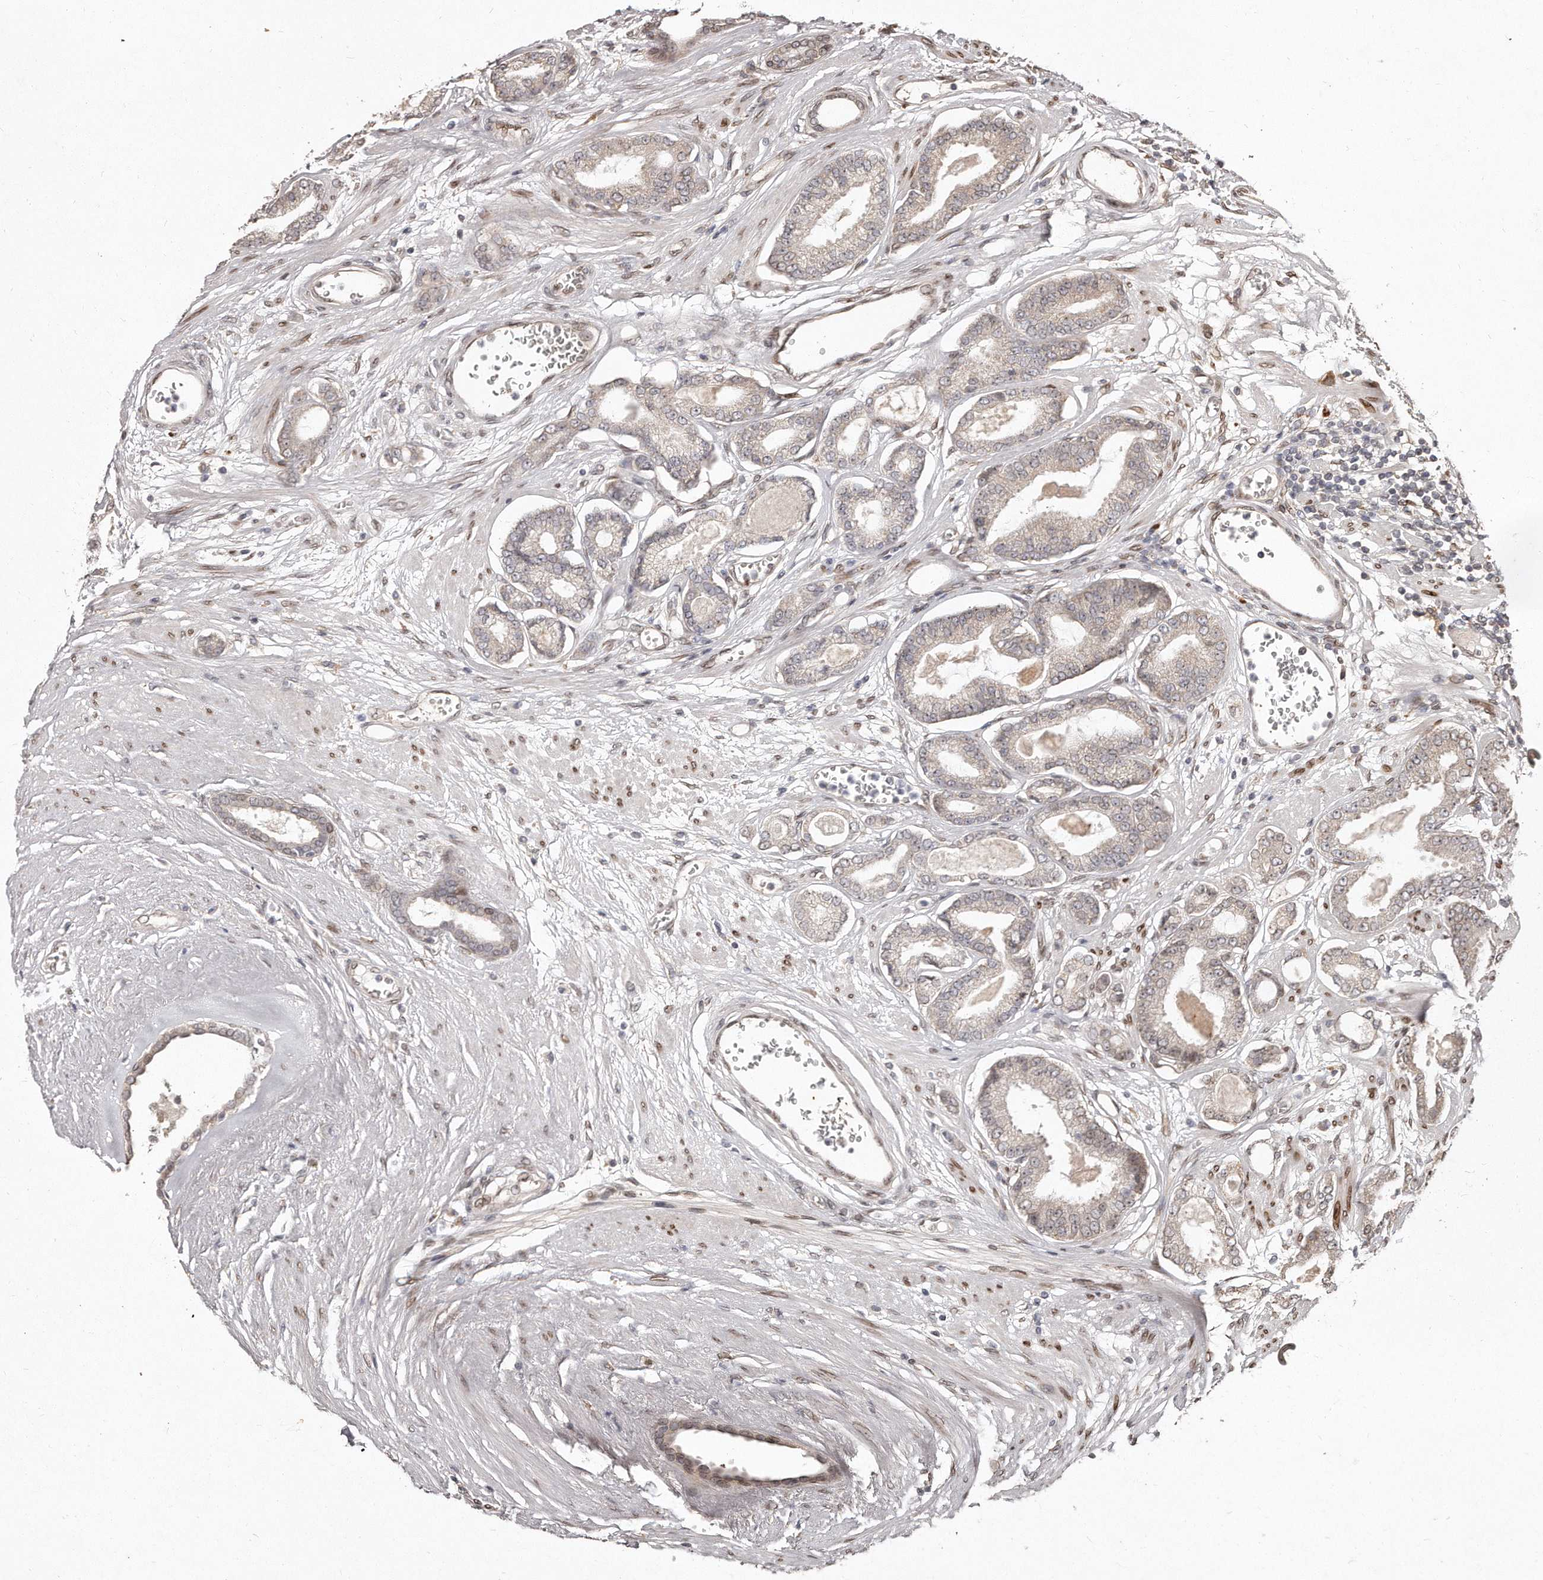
{"staining": {"intensity": "negative", "quantity": "none", "location": "none"}, "tissue": "prostate cancer", "cell_type": "Tumor cells", "image_type": "cancer", "snomed": [{"axis": "morphology", "description": "Adenocarcinoma, Low grade"}, {"axis": "topography", "description": "Prostate"}], "caption": "An image of human prostate low-grade adenocarcinoma is negative for staining in tumor cells.", "gene": "HASPIN", "patient": {"sex": "male", "age": 60}}